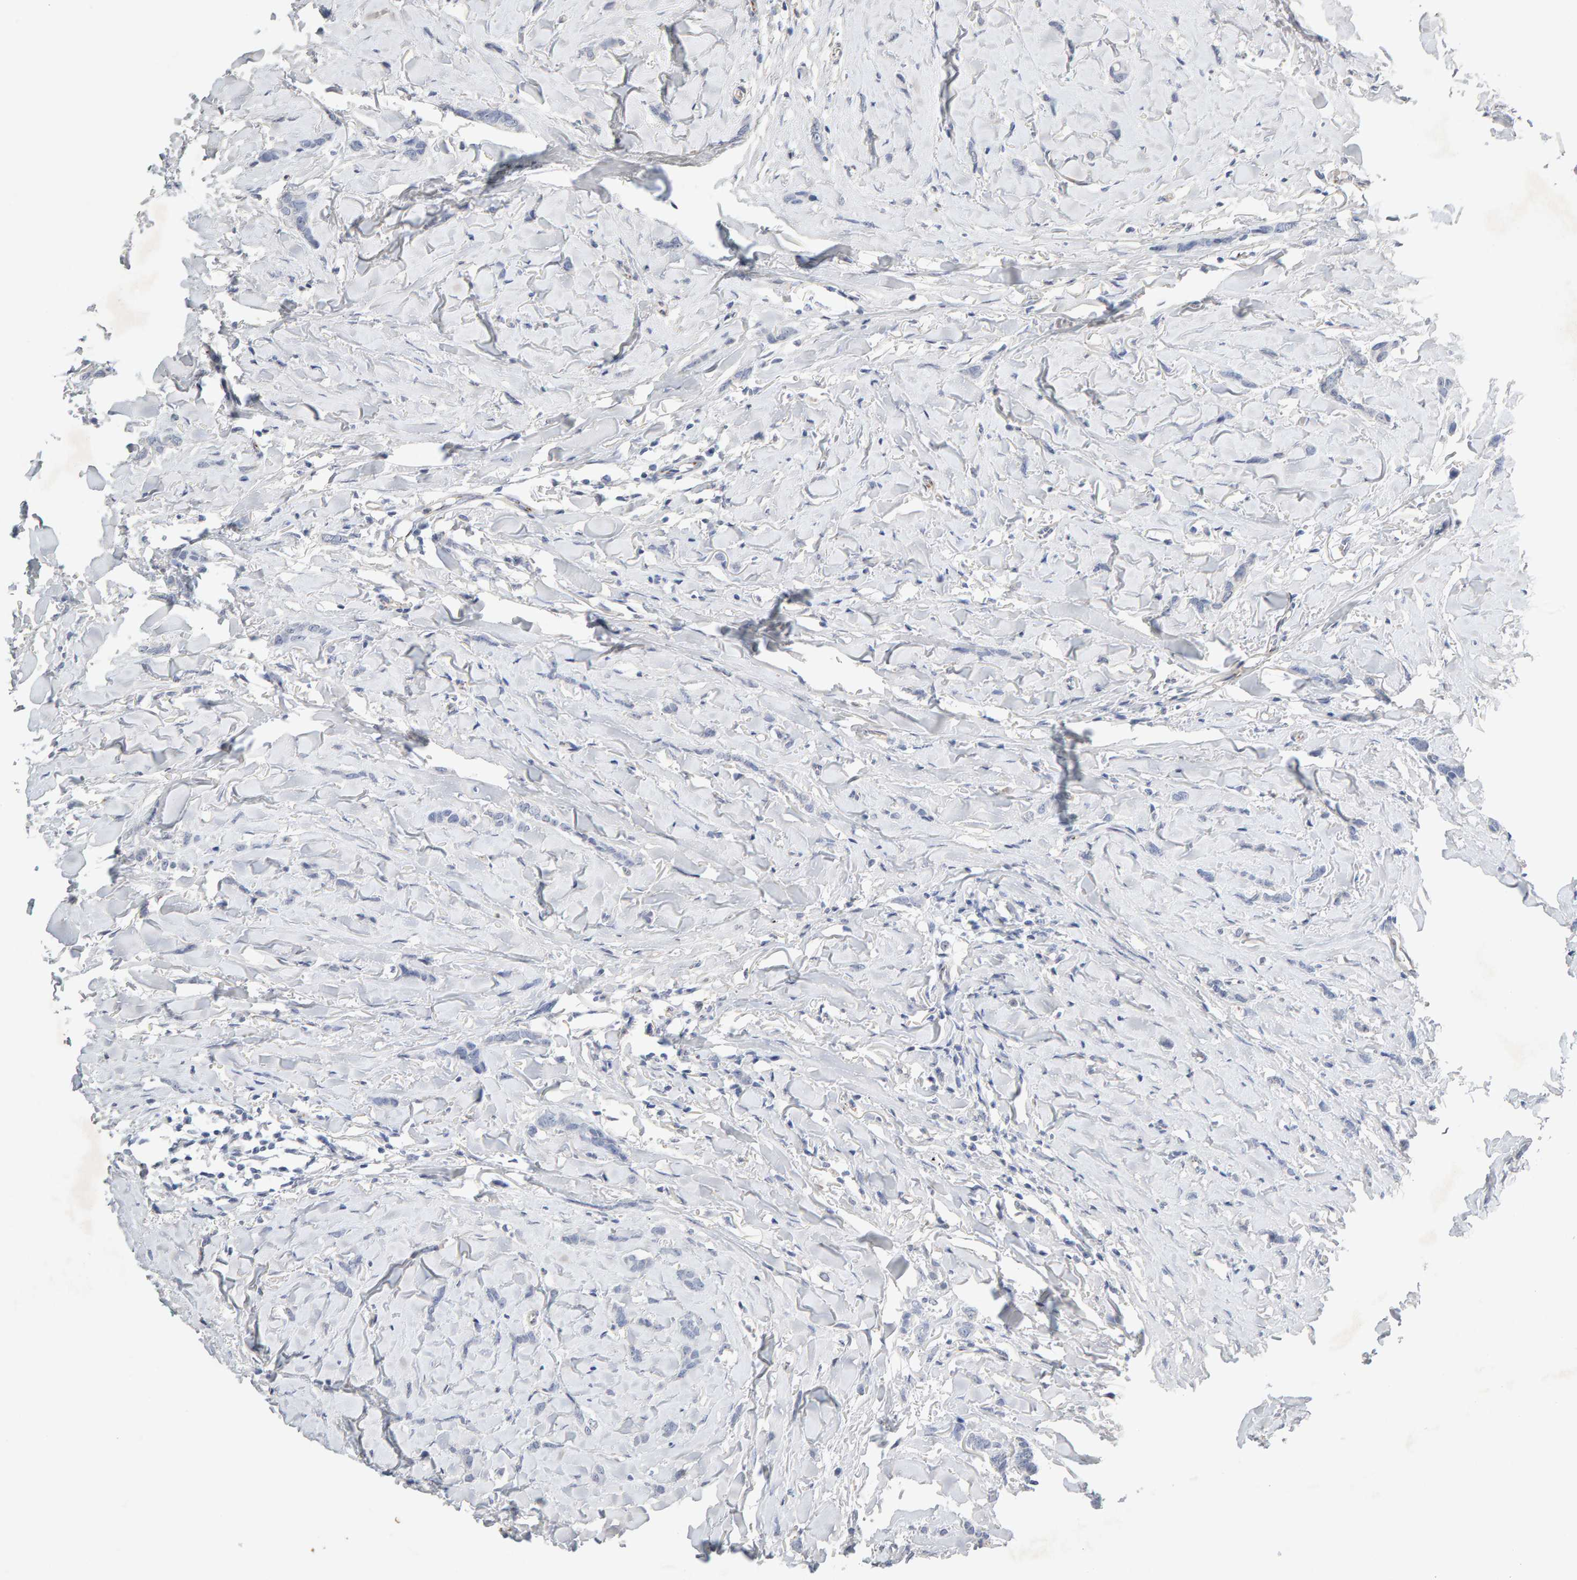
{"staining": {"intensity": "negative", "quantity": "none", "location": "none"}, "tissue": "breast cancer", "cell_type": "Tumor cells", "image_type": "cancer", "snomed": [{"axis": "morphology", "description": "Lobular carcinoma"}, {"axis": "topography", "description": "Skin"}, {"axis": "topography", "description": "Breast"}], "caption": "A high-resolution image shows IHC staining of breast cancer (lobular carcinoma), which displays no significant positivity in tumor cells. (DAB immunohistochemistry, high magnification).", "gene": "PTPRM", "patient": {"sex": "female", "age": 46}}